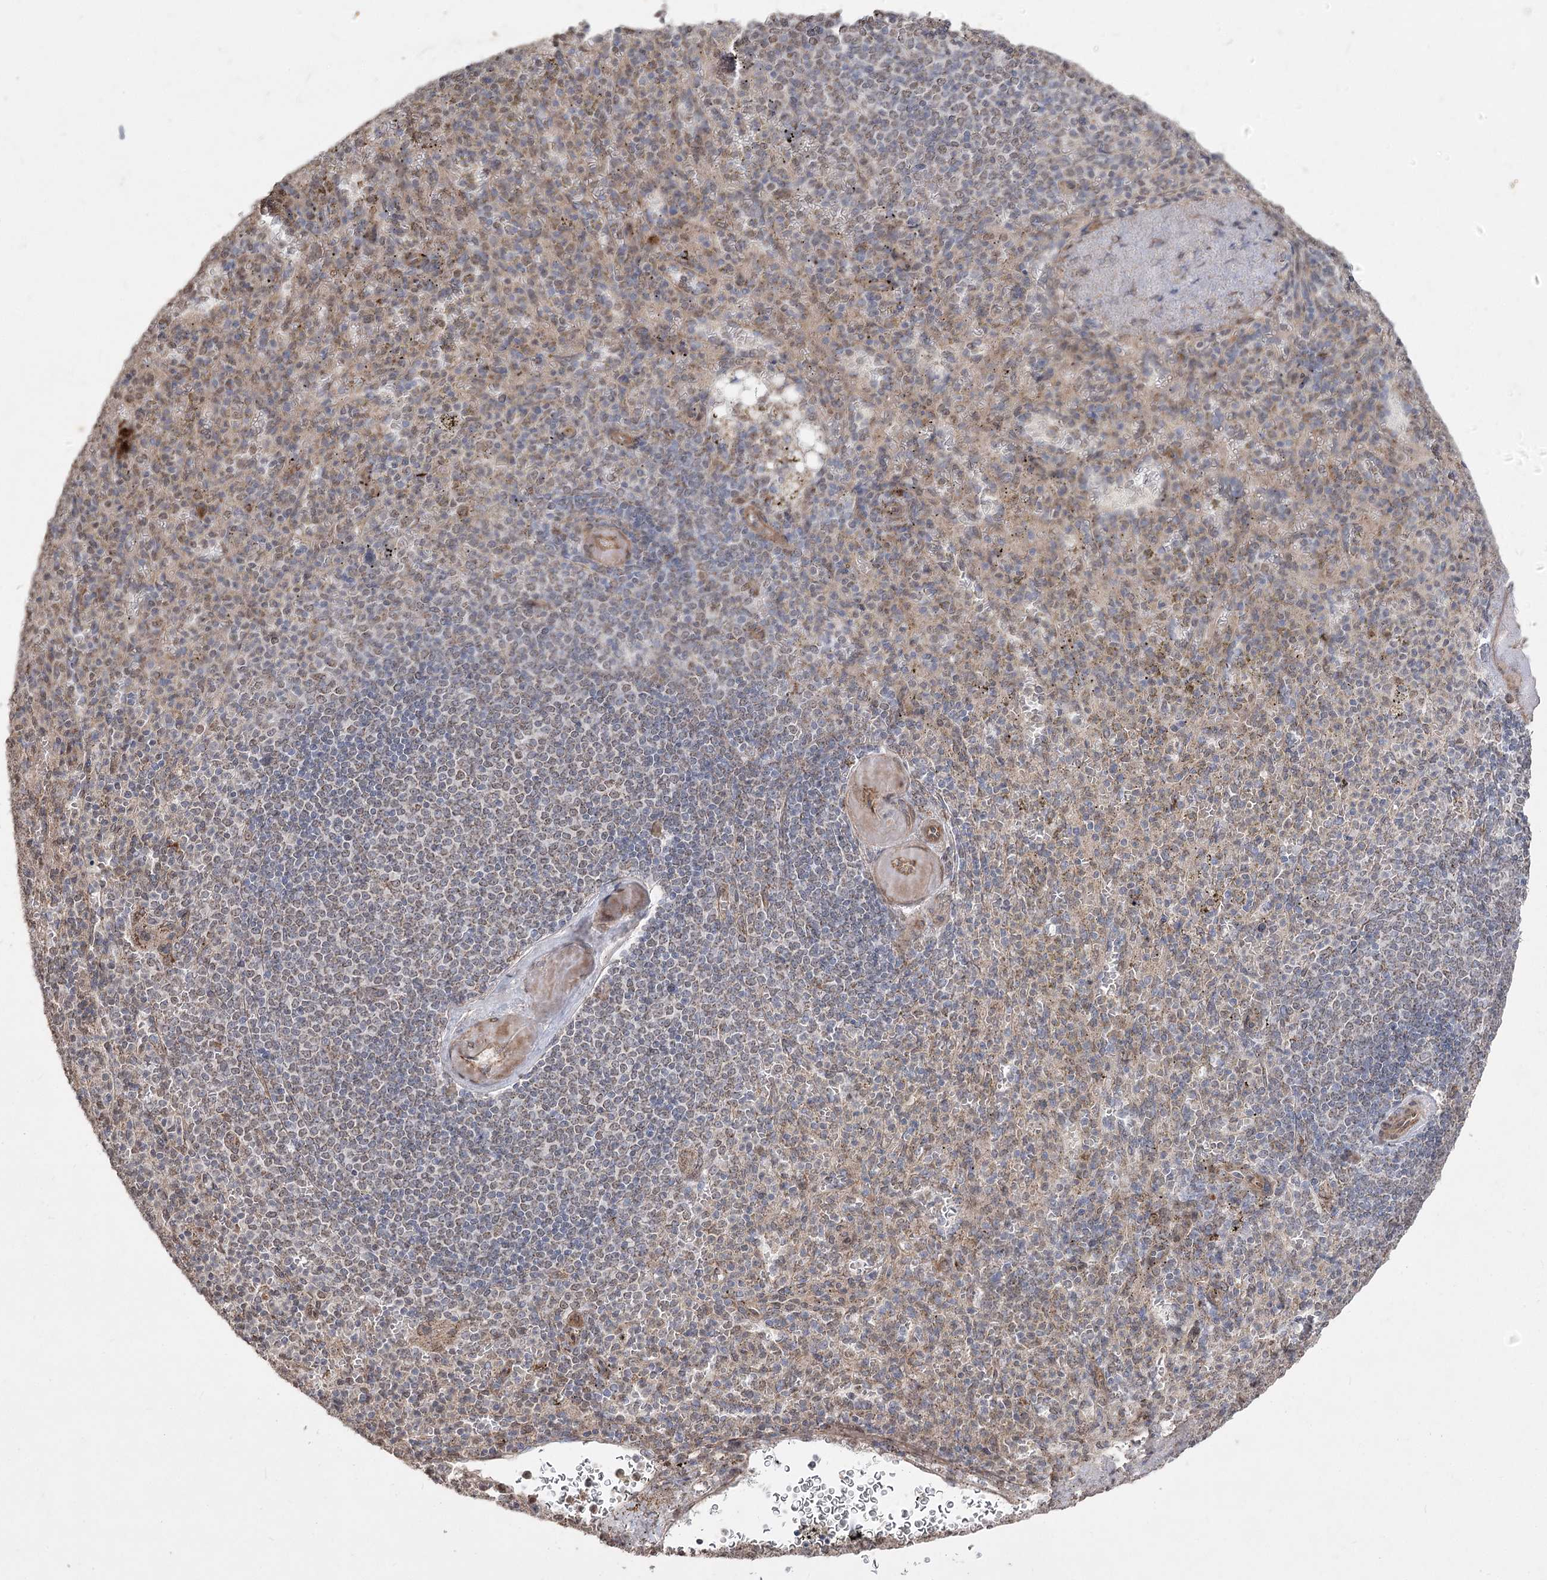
{"staining": {"intensity": "negative", "quantity": "none", "location": "none"}, "tissue": "spleen", "cell_type": "Cells in red pulp", "image_type": "normal", "snomed": [{"axis": "morphology", "description": "Normal tissue, NOS"}, {"axis": "topography", "description": "Spleen"}], "caption": "Immunohistochemistry (IHC) photomicrograph of benign spleen stained for a protein (brown), which displays no positivity in cells in red pulp.", "gene": "ZSCAN23", "patient": {"sex": "female", "age": 74}}